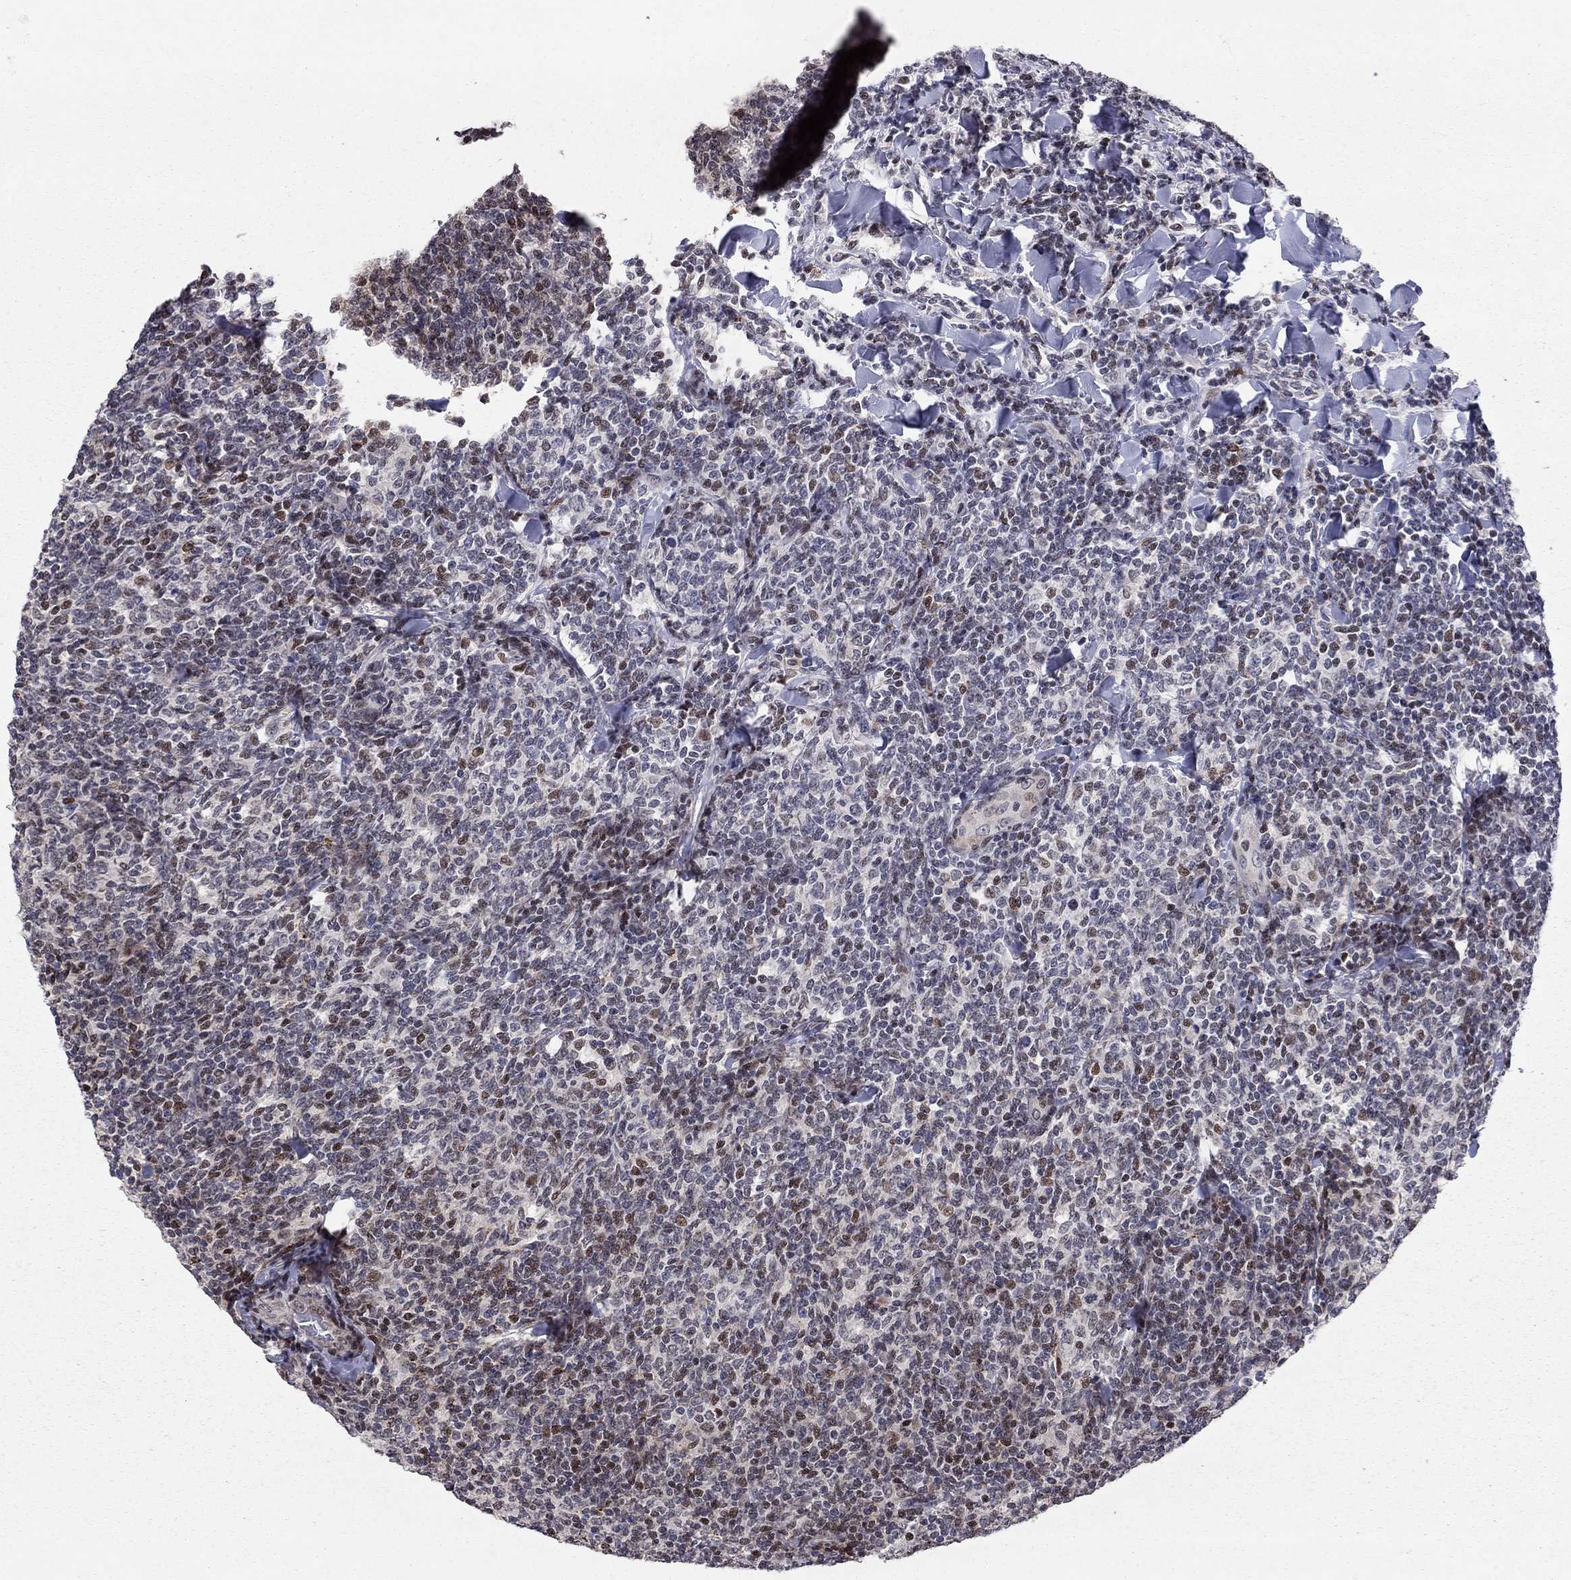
{"staining": {"intensity": "moderate", "quantity": "25%-75%", "location": "nuclear"}, "tissue": "lymphoma", "cell_type": "Tumor cells", "image_type": "cancer", "snomed": [{"axis": "morphology", "description": "Malignant lymphoma, non-Hodgkin's type, Low grade"}, {"axis": "topography", "description": "Lymph node"}], "caption": "Brown immunohistochemical staining in low-grade malignant lymphoma, non-Hodgkin's type displays moderate nuclear positivity in about 25%-75% of tumor cells.", "gene": "HDAC3", "patient": {"sex": "female", "age": 56}}